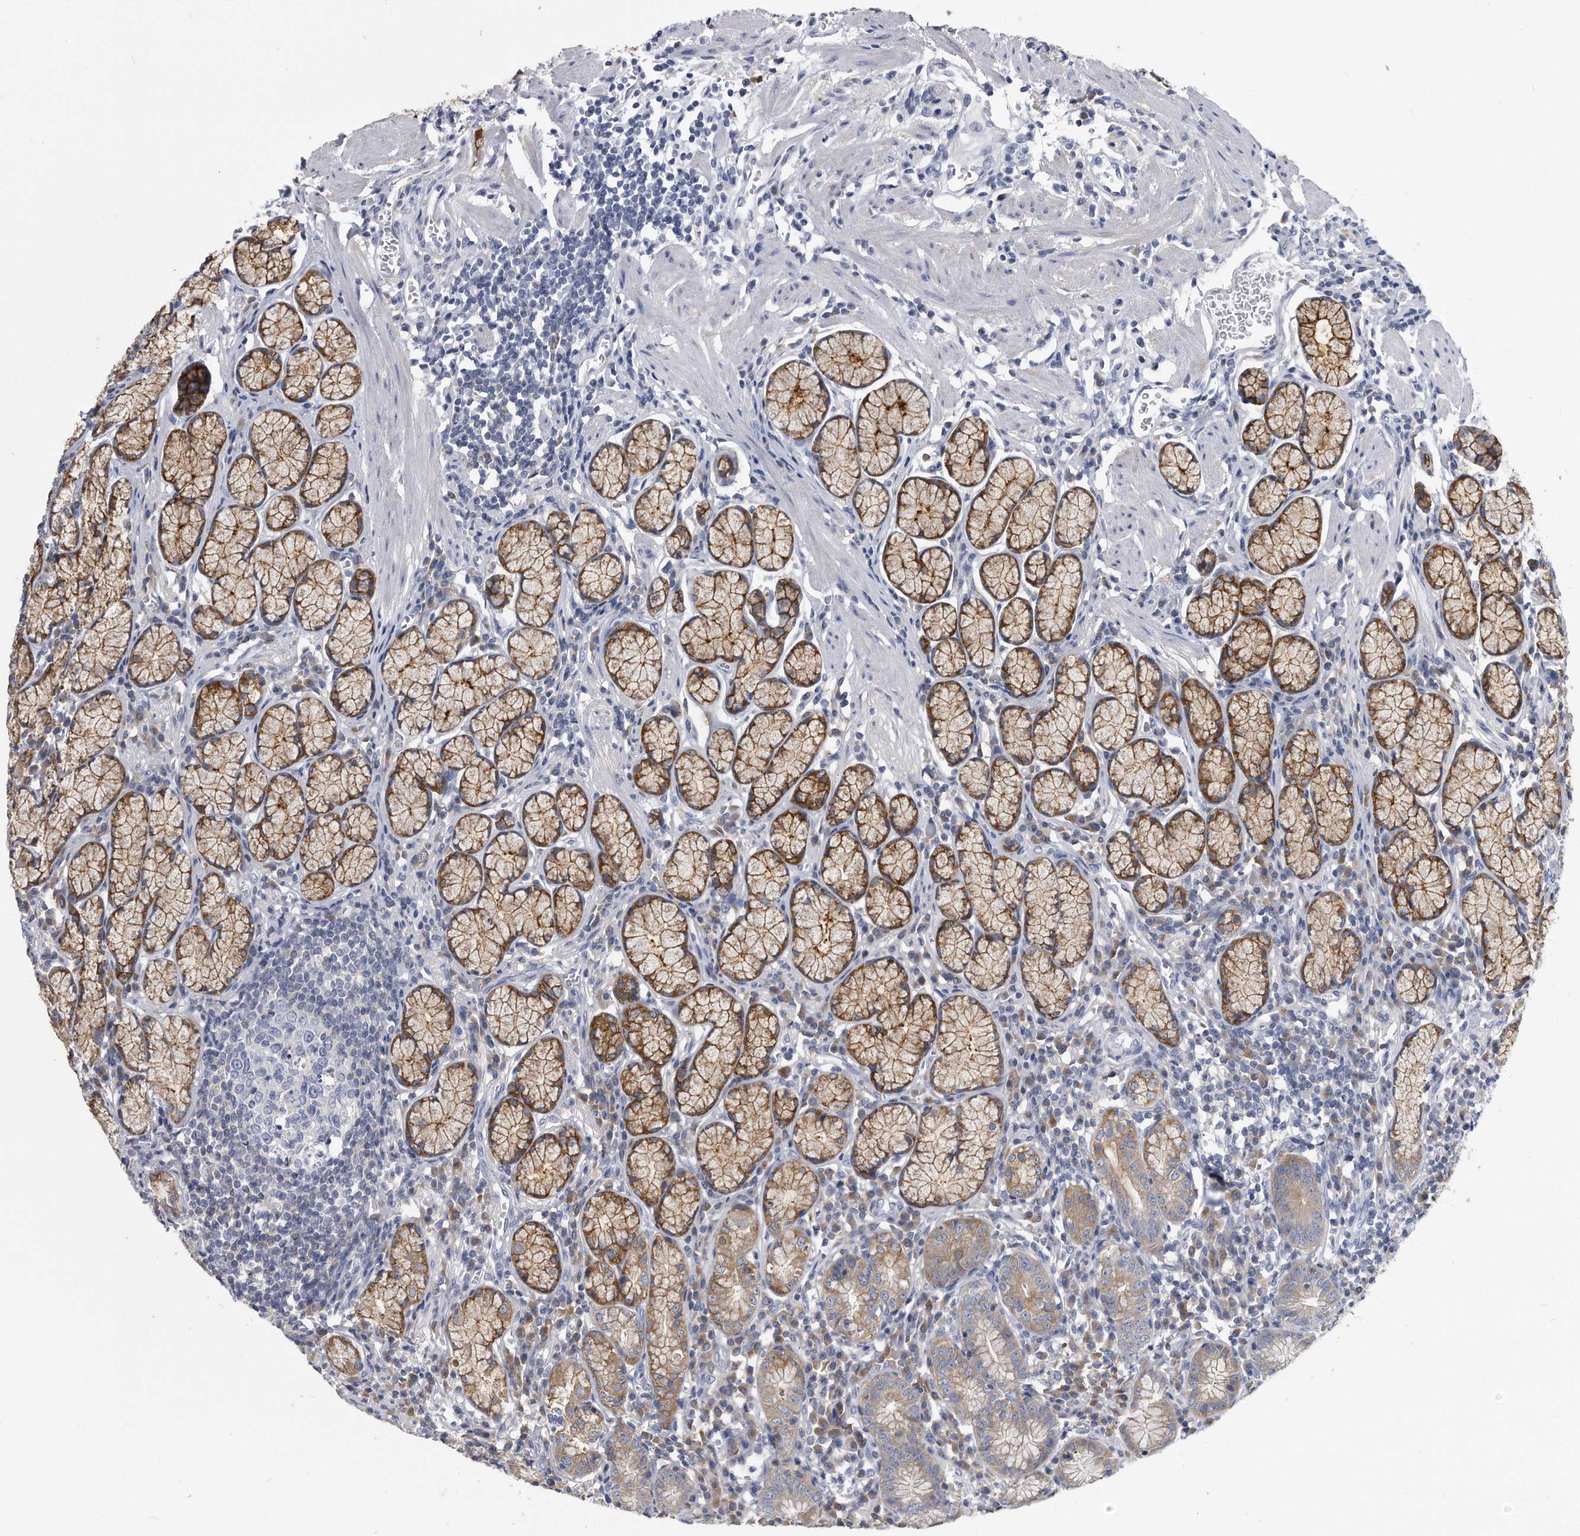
{"staining": {"intensity": "moderate", "quantity": "25%-75%", "location": "cytoplasmic/membranous"}, "tissue": "stomach", "cell_type": "Glandular cells", "image_type": "normal", "snomed": [{"axis": "morphology", "description": "Normal tissue, NOS"}, {"axis": "topography", "description": "Stomach"}], "caption": "Normal stomach displays moderate cytoplasmic/membranous expression in approximately 25%-75% of glandular cells.", "gene": "PYGB", "patient": {"sex": "male", "age": 55}}